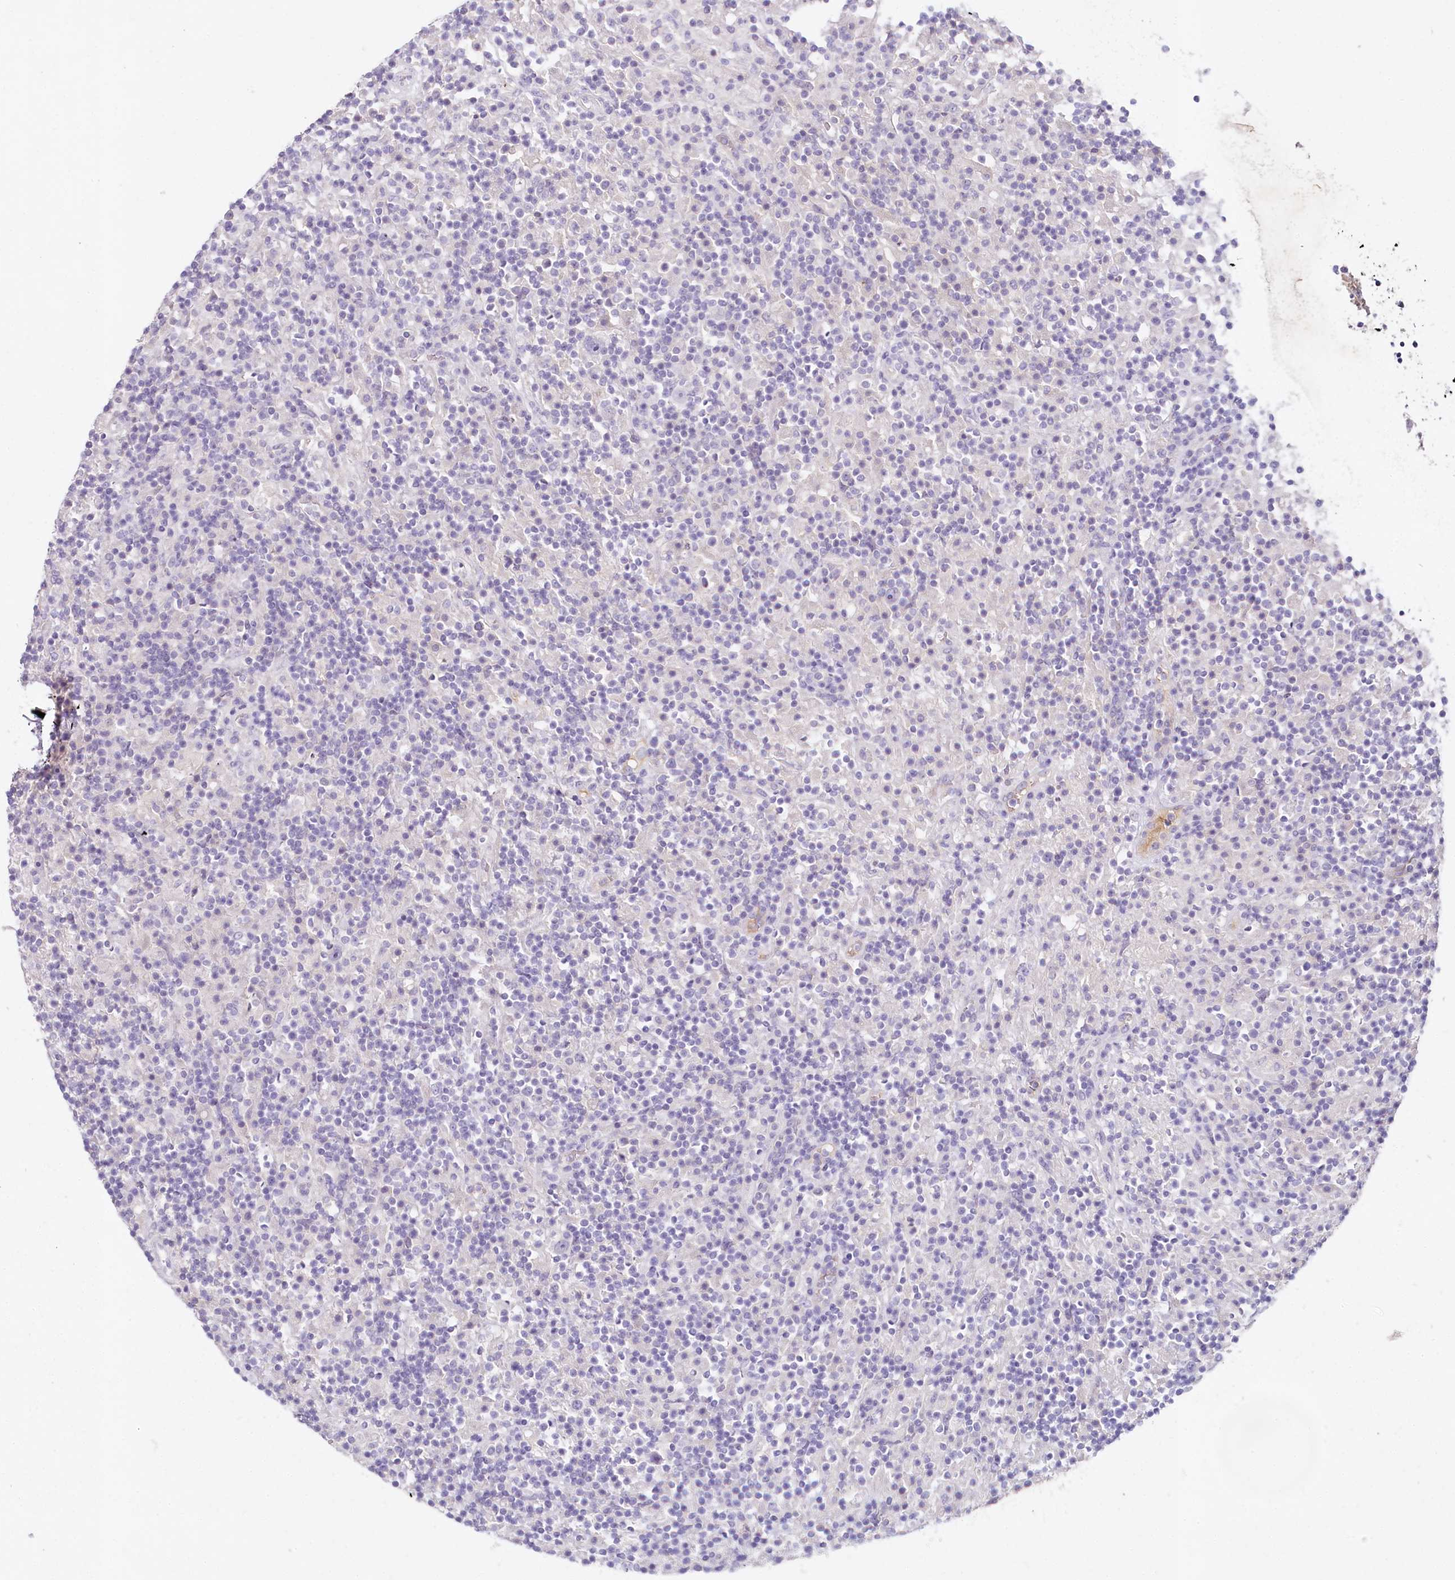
{"staining": {"intensity": "negative", "quantity": "none", "location": "none"}, "tissue": "lymphoma", "cell_type": "Tumor cells", "image_type": "cancer", "snomed": [{"axis": "morphology", "description": "Hodgkin's disease, NOS"}, {"axis": "topography", "description": "Lymph node"}], "caption": "High power microscopy histopathology image of an immunohistochemistry image of Hodgkin's disease, revealing no significant positivity in tumor cells.", "gene": "HPD", "patient": {"sex": "male", "age": 70}}